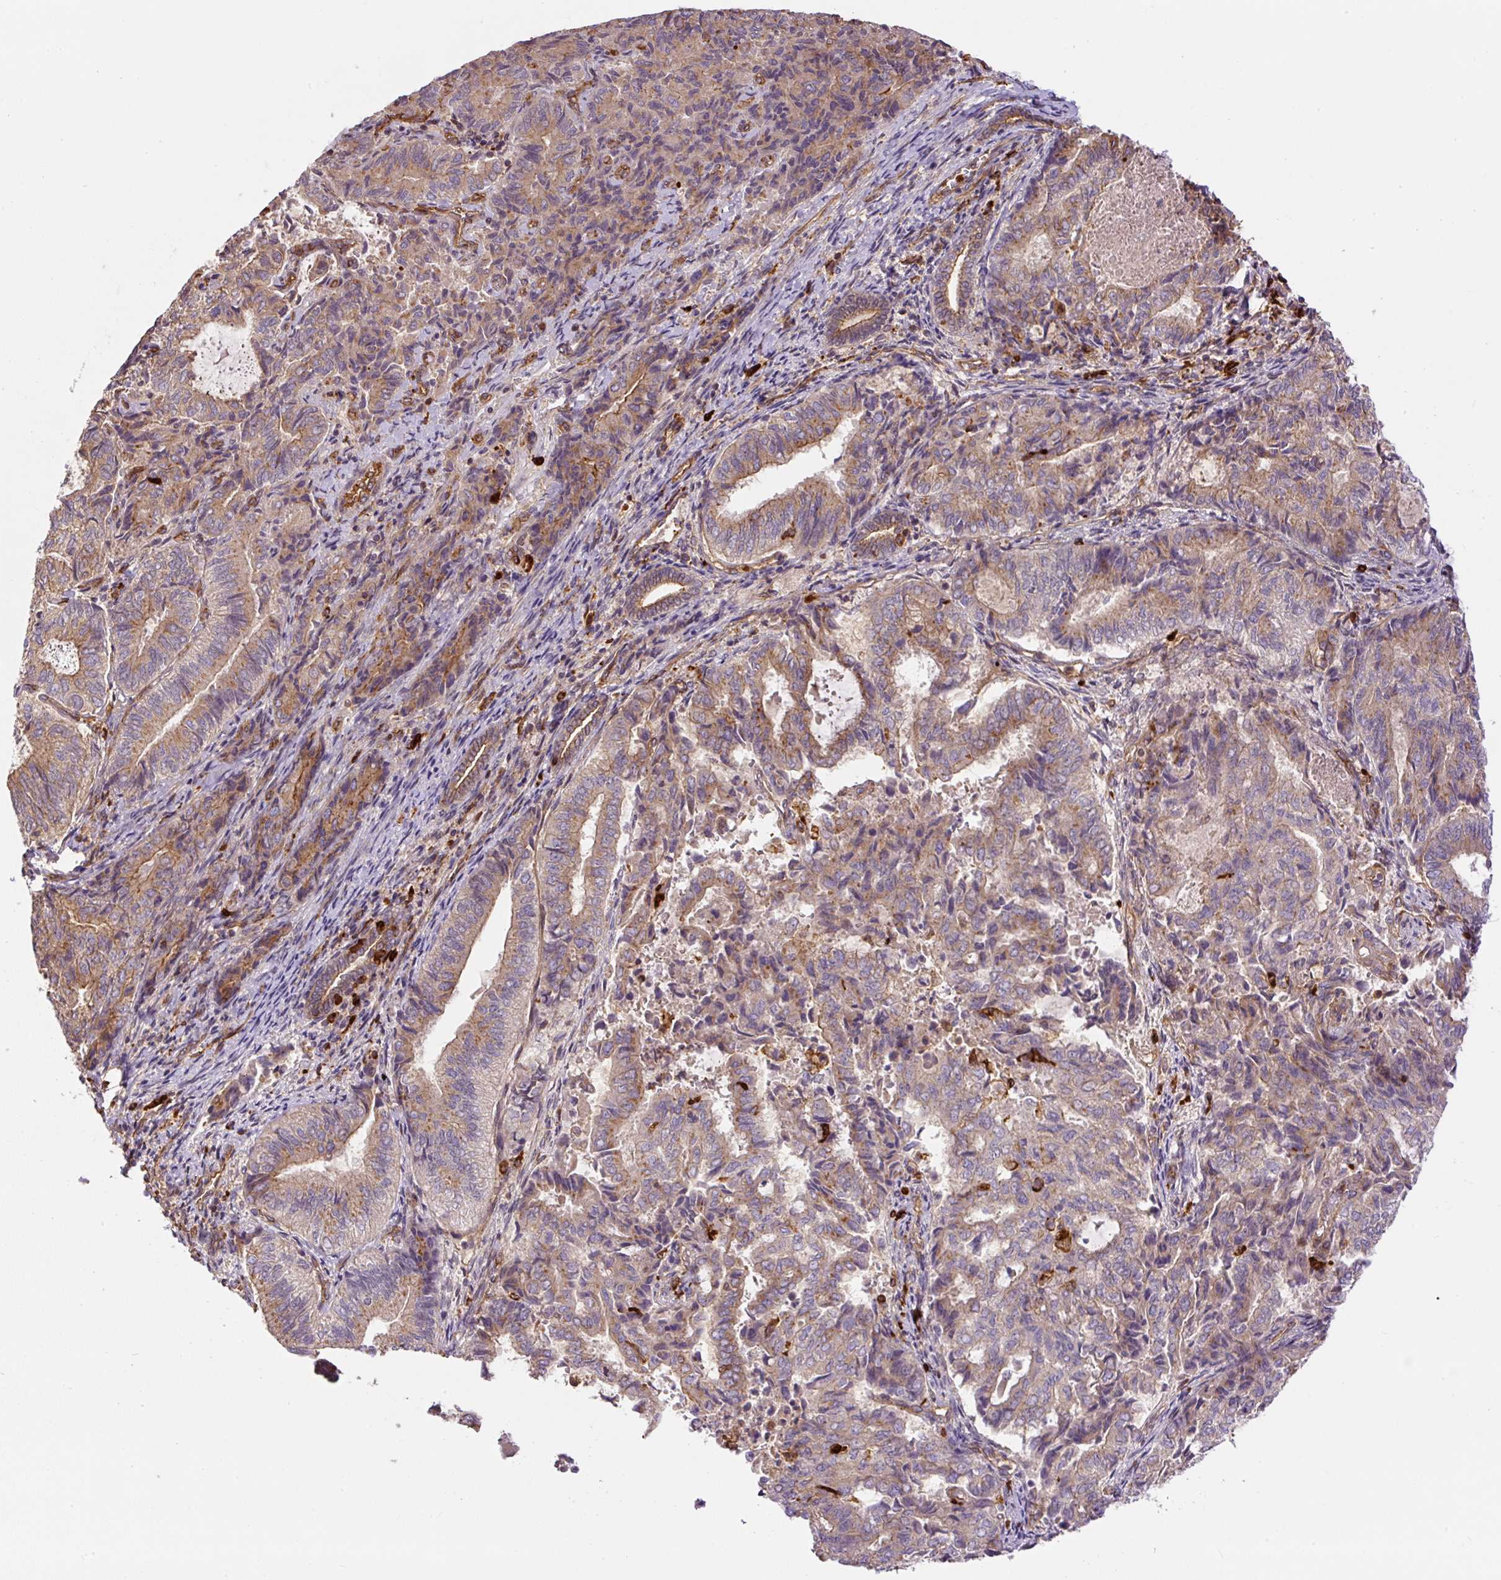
{"staining": {"intensity": "moderate", "quantity": ">75%", "location": "cytoplasmic/membranous"}, "tissue": "endometrial cancer", "cell_type": "Tumor cells", "image_type": "cancer", "snomed": [{"axis": "morphology", "description": "Adenocarcinoma, NOS"}, {"axis": "topography", "description": "Endometrium"}], "caption": "The image demonstrates immunohistochemical staining of endometrial adenocarcinoma. There is moderate cytoplasmic/membranous staining is appreciated in approximately >75% of tumor cells. (DAB IHC with brightfield microscopy, high magnification).", "gene": "B3GALT5", "patient": {"sex": "female", "age": 80}}